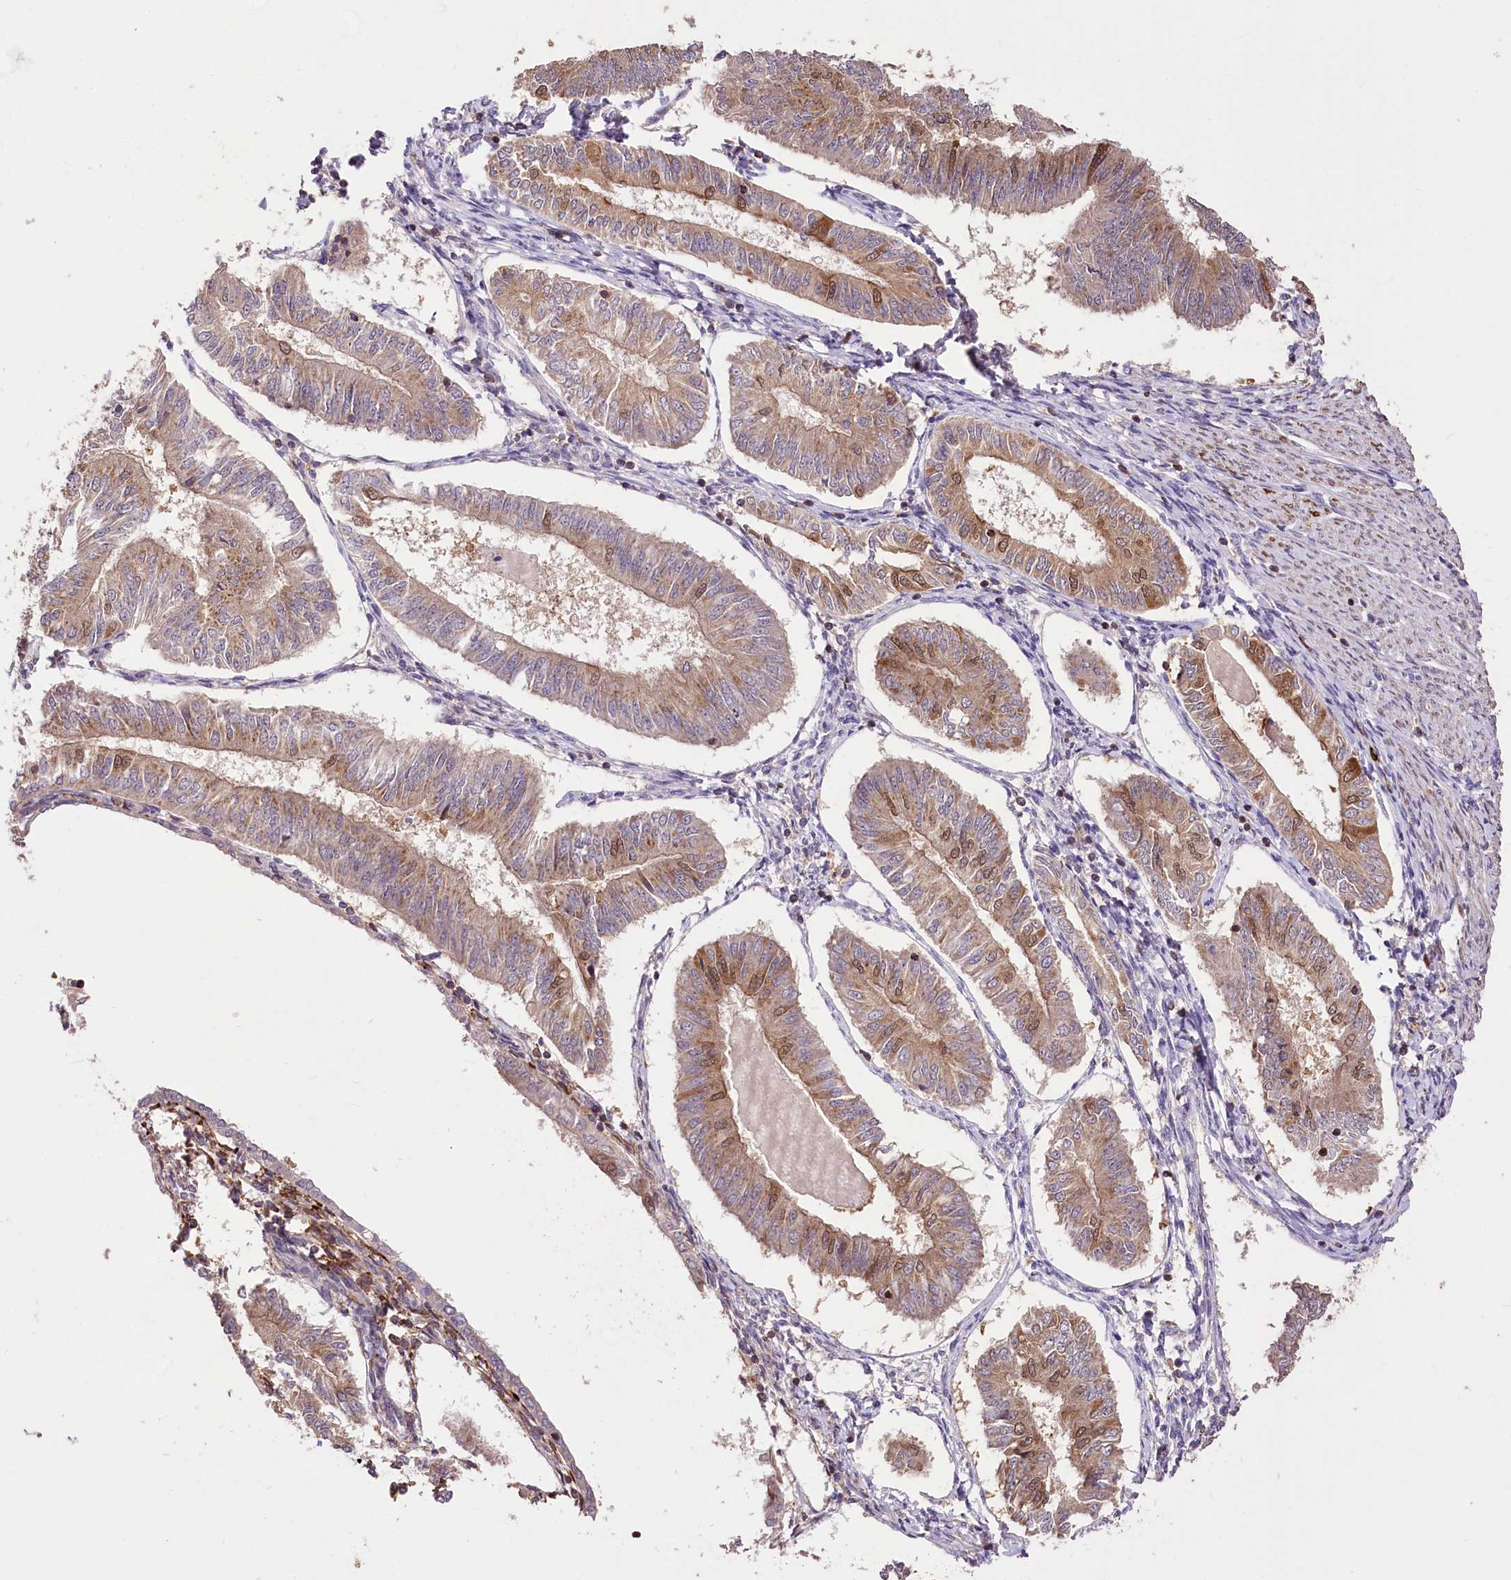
{"staining": {"intensity": "moderate", "quantity": "<25%", "location": "cytoplasmic/membranous,nuclear"}, "tissue": "endometrial cancer", "cell_type": "Tumor cells", "image_type": "cancer", "snomed": [{"axis": "morphology", "description": "Adenocarcinoma, NOS"}, {"axis": "topography", "description": "Endometrium"}], "caption": "This is a histology image of IHC staining of endometrial cancer (adenocarcinoma), which shows moderate expression in the cytoplasmic/membranous and nuclear of tumor cells.", "gene": "SERGEF", "patient": {"sex": "female", "age": 58}}